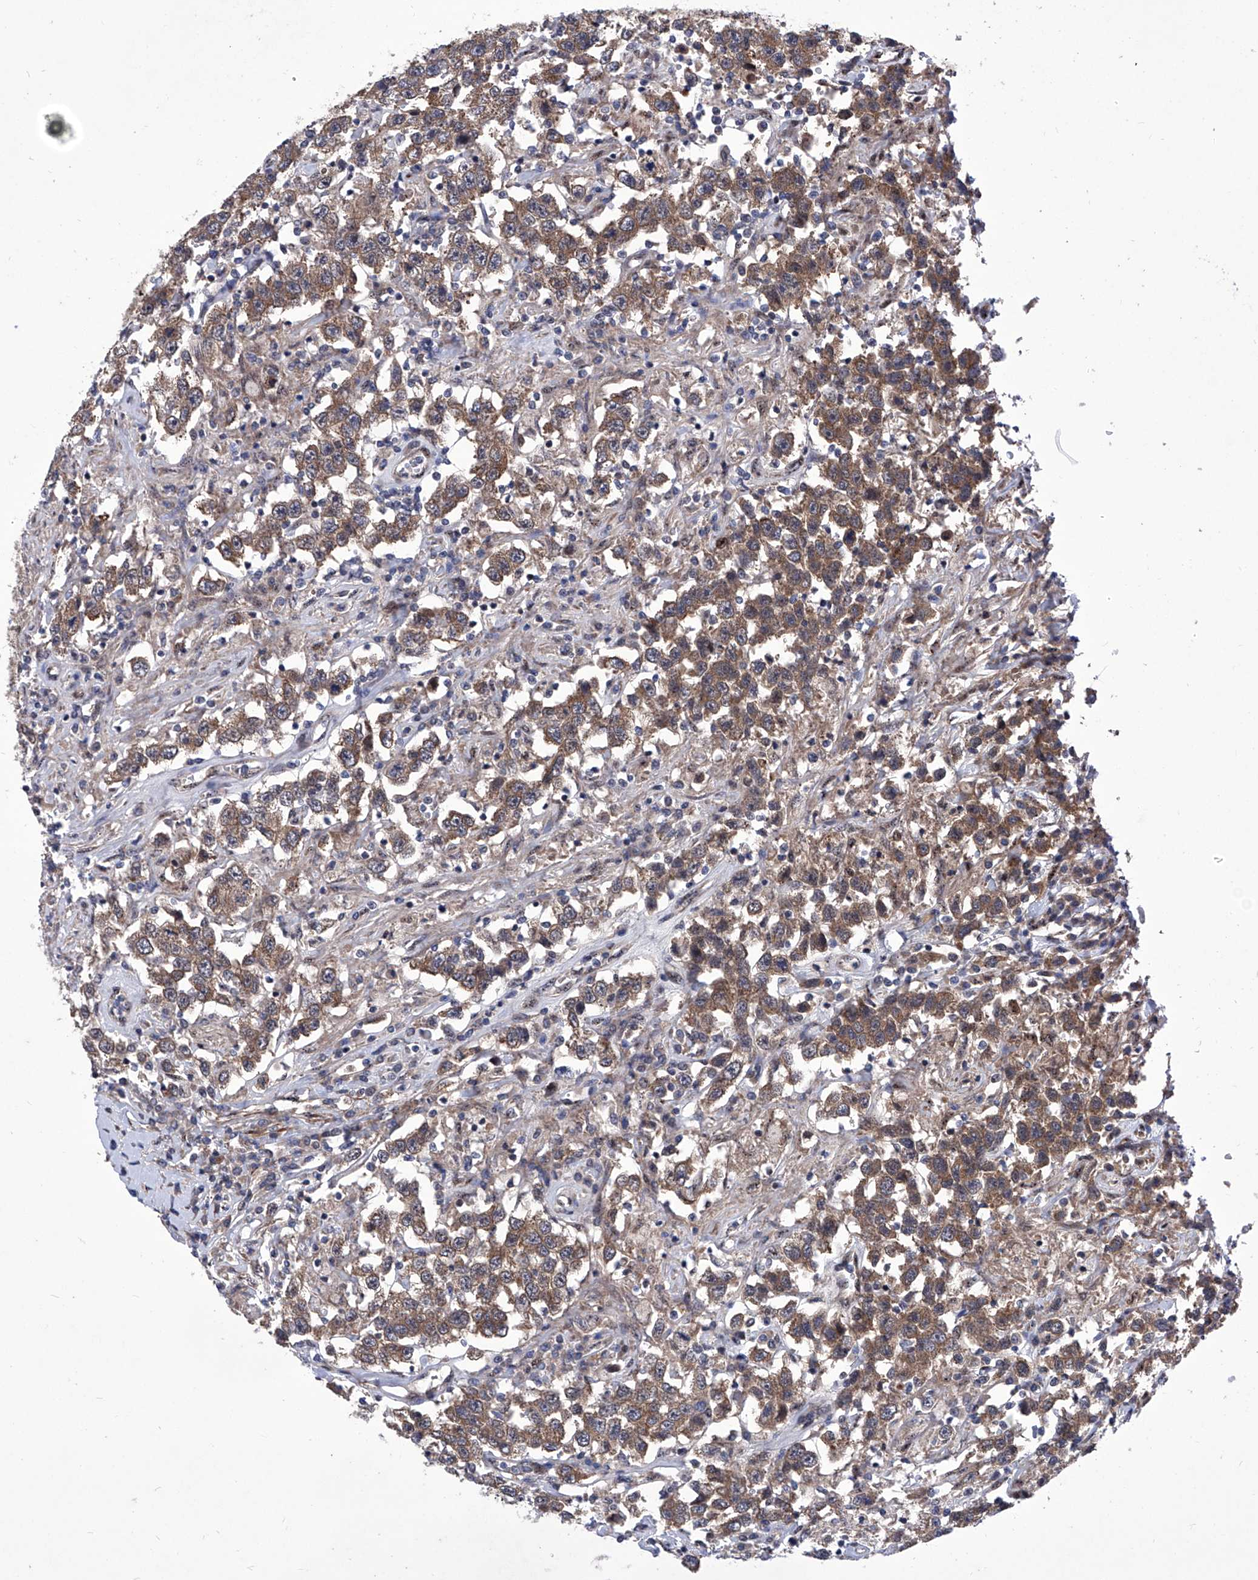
{"staining": {"intensity": "moderate", "quantity": ">75%", "location": "cytoplasmic/membranous"}, "tissue": "testis cancer", "cell_type": "Tumor cells", "image_type": "cancer", "snomed": [{"axis": "morphology", "description": "Seminoma, NOS"}, {"axis": "topography", "description": "Testis"}], "caption": "Testis seminoma stained with immunohistochemistry (IHC) shows moderate cytoplasmic/membranous staining in approximately >75% of tumor cells.", "gene": "KTI12", "patient": {"sex": "male", "age": 41}}